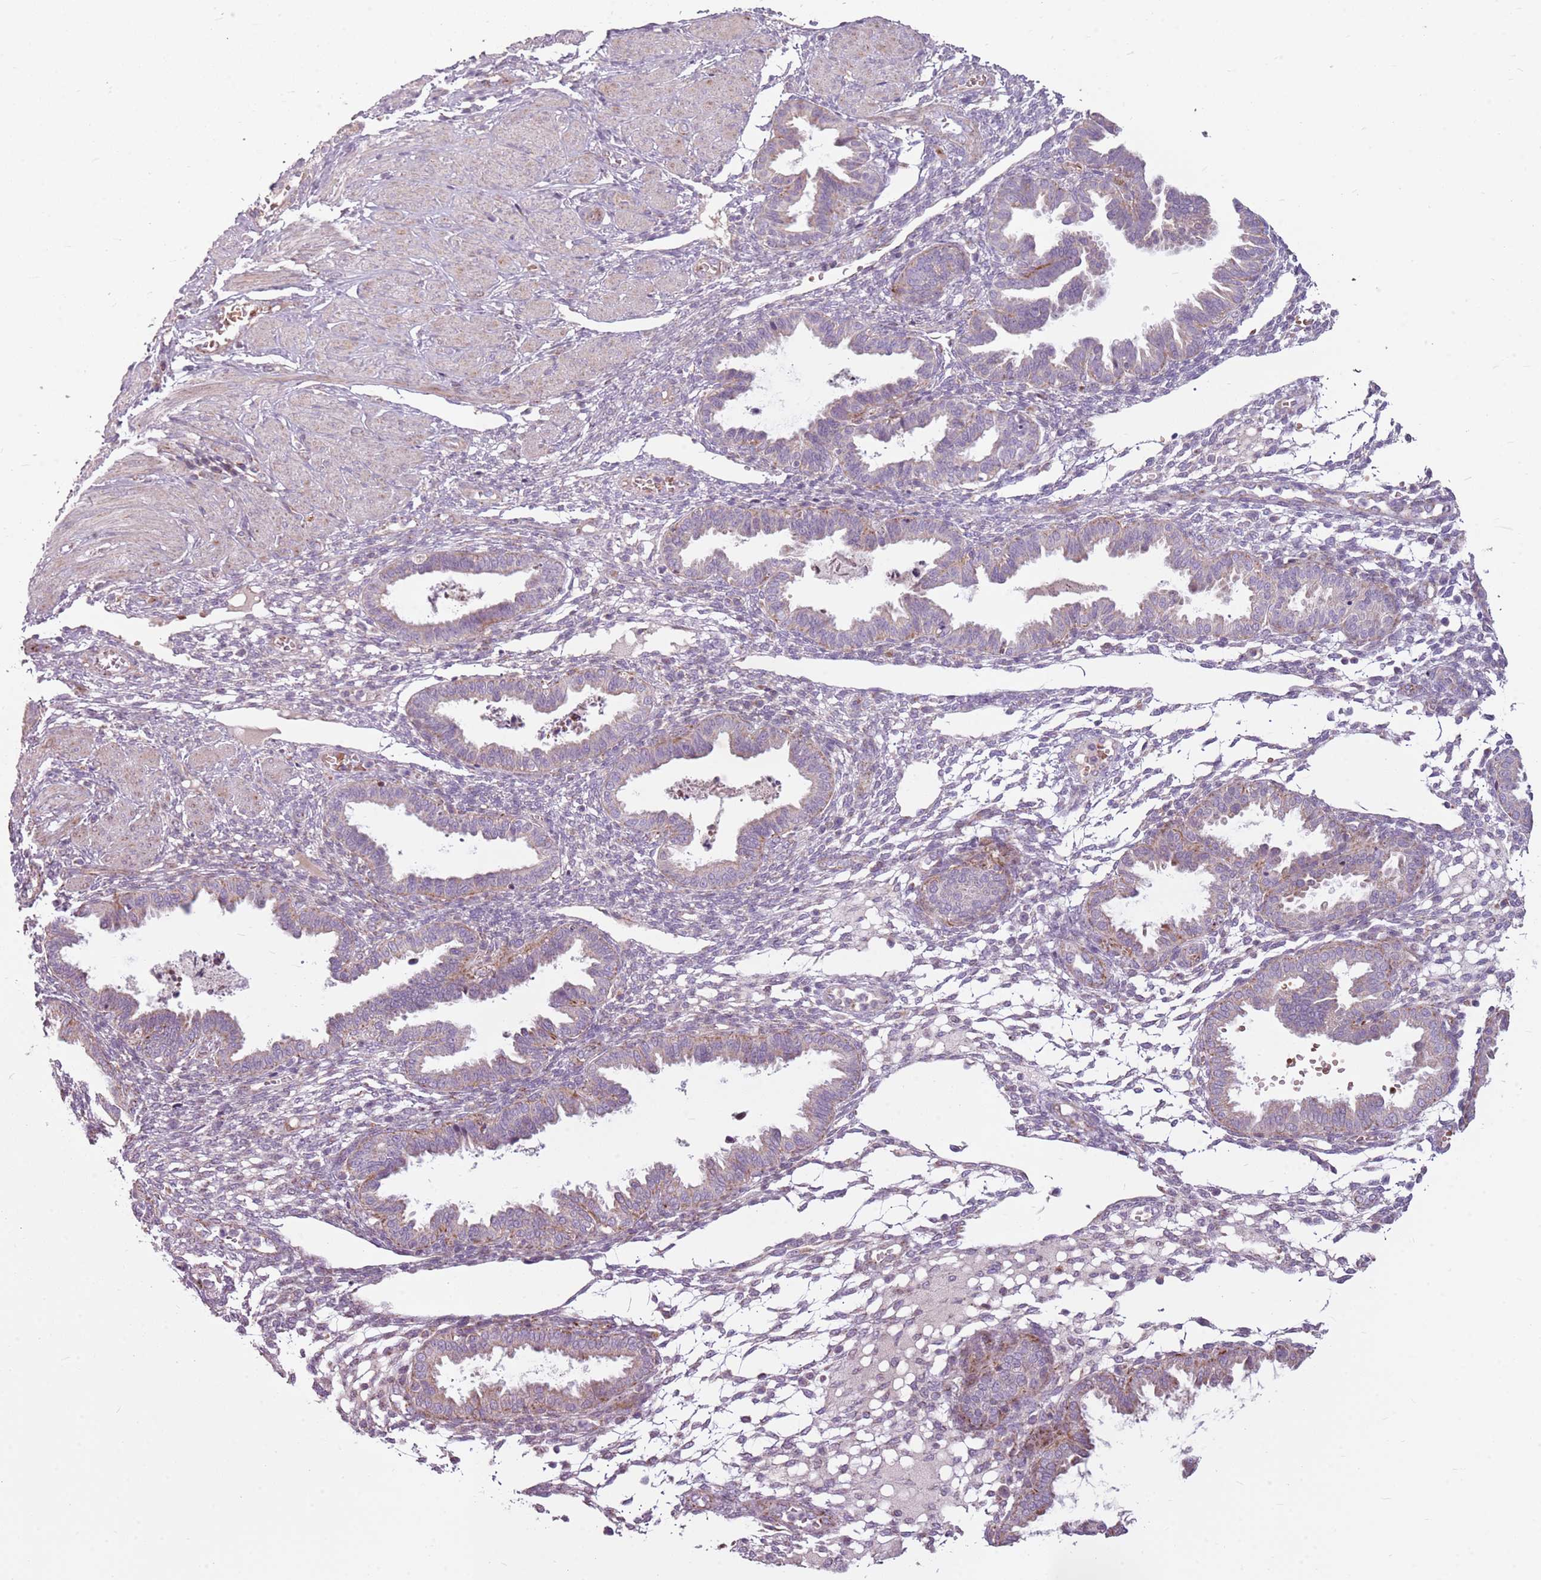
{"staining": {"intensity": "negative", "quantity": "none", "location": "none"}, "tissue": "endometrium", "cell_type": "Cells in endometrial stroma", "image_type": "normal", "snomed": [{"axis": "morphology", "description": "Normal tissue, NOS"}, {"axis": "topography", "description": "Endometrium"}], "caption": "Immunohistochemistry histopathology image of normal endometrium: endometrium stained with DAB (3,3'-diaminobenzidine) reveals no significant protein positivity in cells in endometrial stroma. Brightfield microscopy of immunohistochemistry stained with DAB (3,3'-diaminobenzidine) (brown) and hematoxylin (blue), captured at high magnification.", "gene": "ZNF530", "patient": {"sex": "female", "age": 33}}